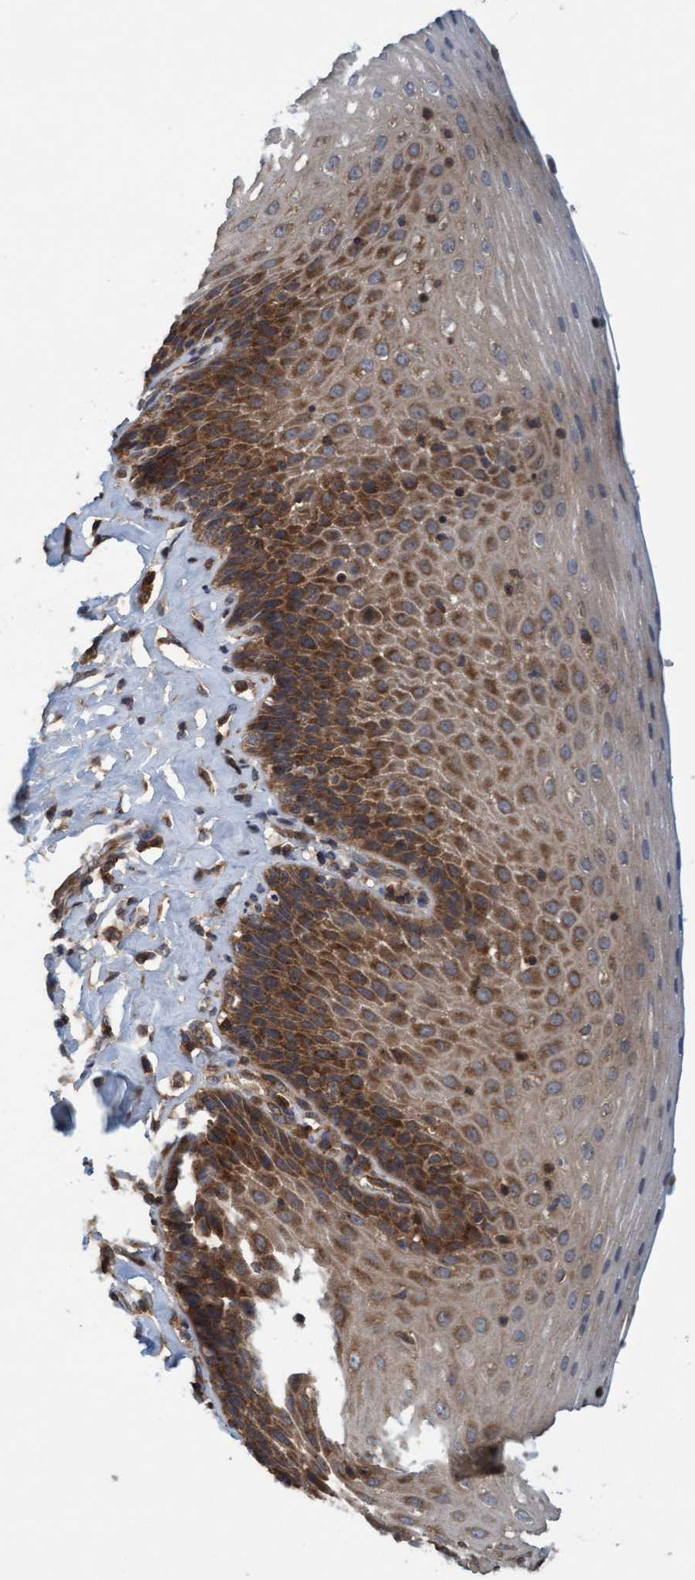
{"staining": {"intensity": "strong", "quantity": ">75%", "location": "cytoplasmic/membranous"}, "tissue": "esophagus", "cell_type": "Squamous epithelial cells", "image_type": "normal", "snomed": [{"axis": "morphology", "description": "Normal tissue, NOS"}, {"axis": "topography", "description": "Esophagus"}], "caption": "IHC image of normal esophagus: human esophagus stained using immunohistochemistry (IHC) exhibits high levels of strong protein expression localized specifically in the cytoplasmic/membranous of squamous epithelial cells, appearing as a cytoplasmic/membranous brown color.", "gene": "FXR2", "patient": {"sex": "female", "age": 61}}